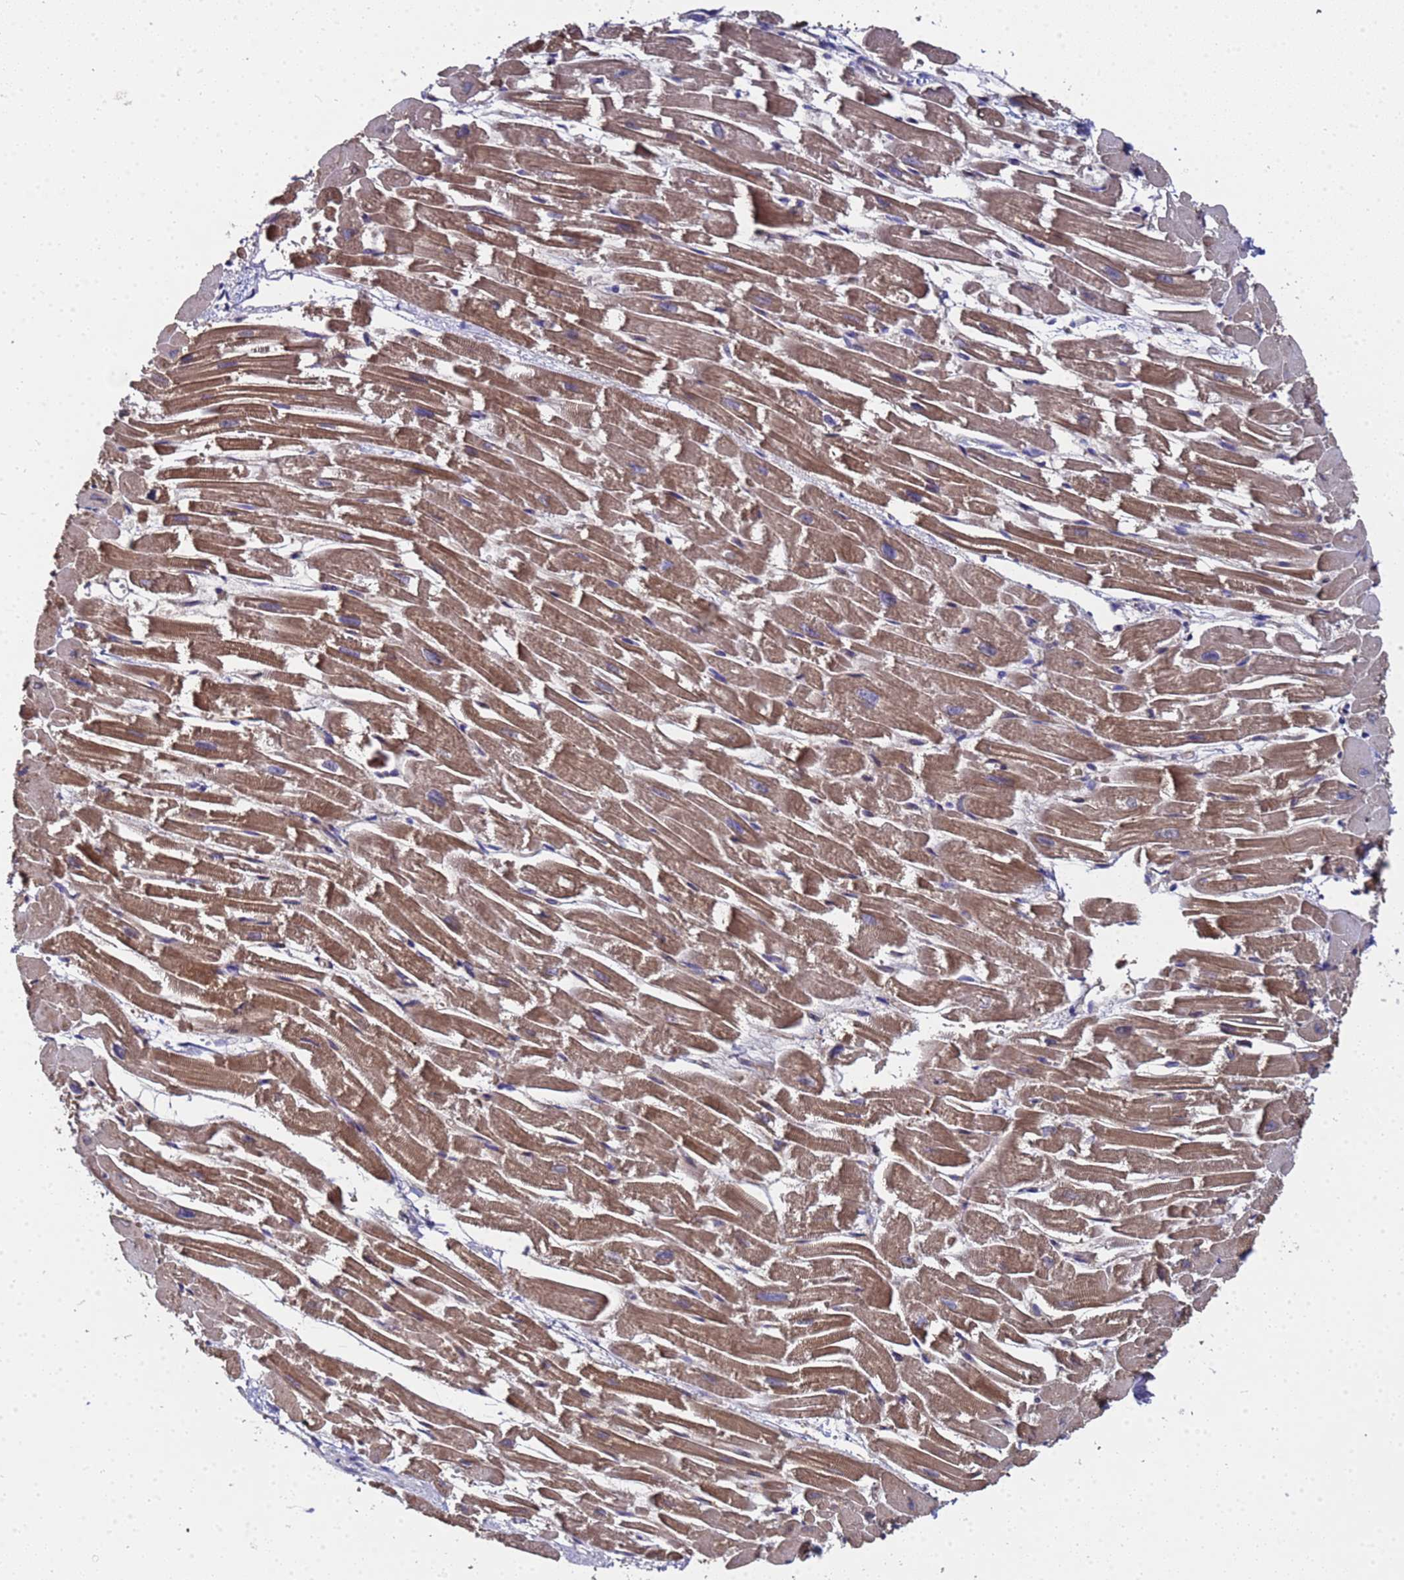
{"staining": {"intensity": "moderate", "quantity": ">75%", "location": "cytoplasmic/membranous"}, "tissue": "heart muscle", "cell_type": "Cardiomyocytes", "image_type": "normal", "snomed": [{"axis": "morphology", "description": "Normal tissue, NOS"}, {"axis": "topography", "description": "Heart"}], "caption": "Heart muscle stained with DAB (3,3'-diaminobenzidine) immunohistochemistry demonstrates medium levels of moderate cytoplasmic/membranous expression in about >75% of cardiomyocytes.", "gene": "MOCS1", "patient": {"sex": "male", "age": 54}}